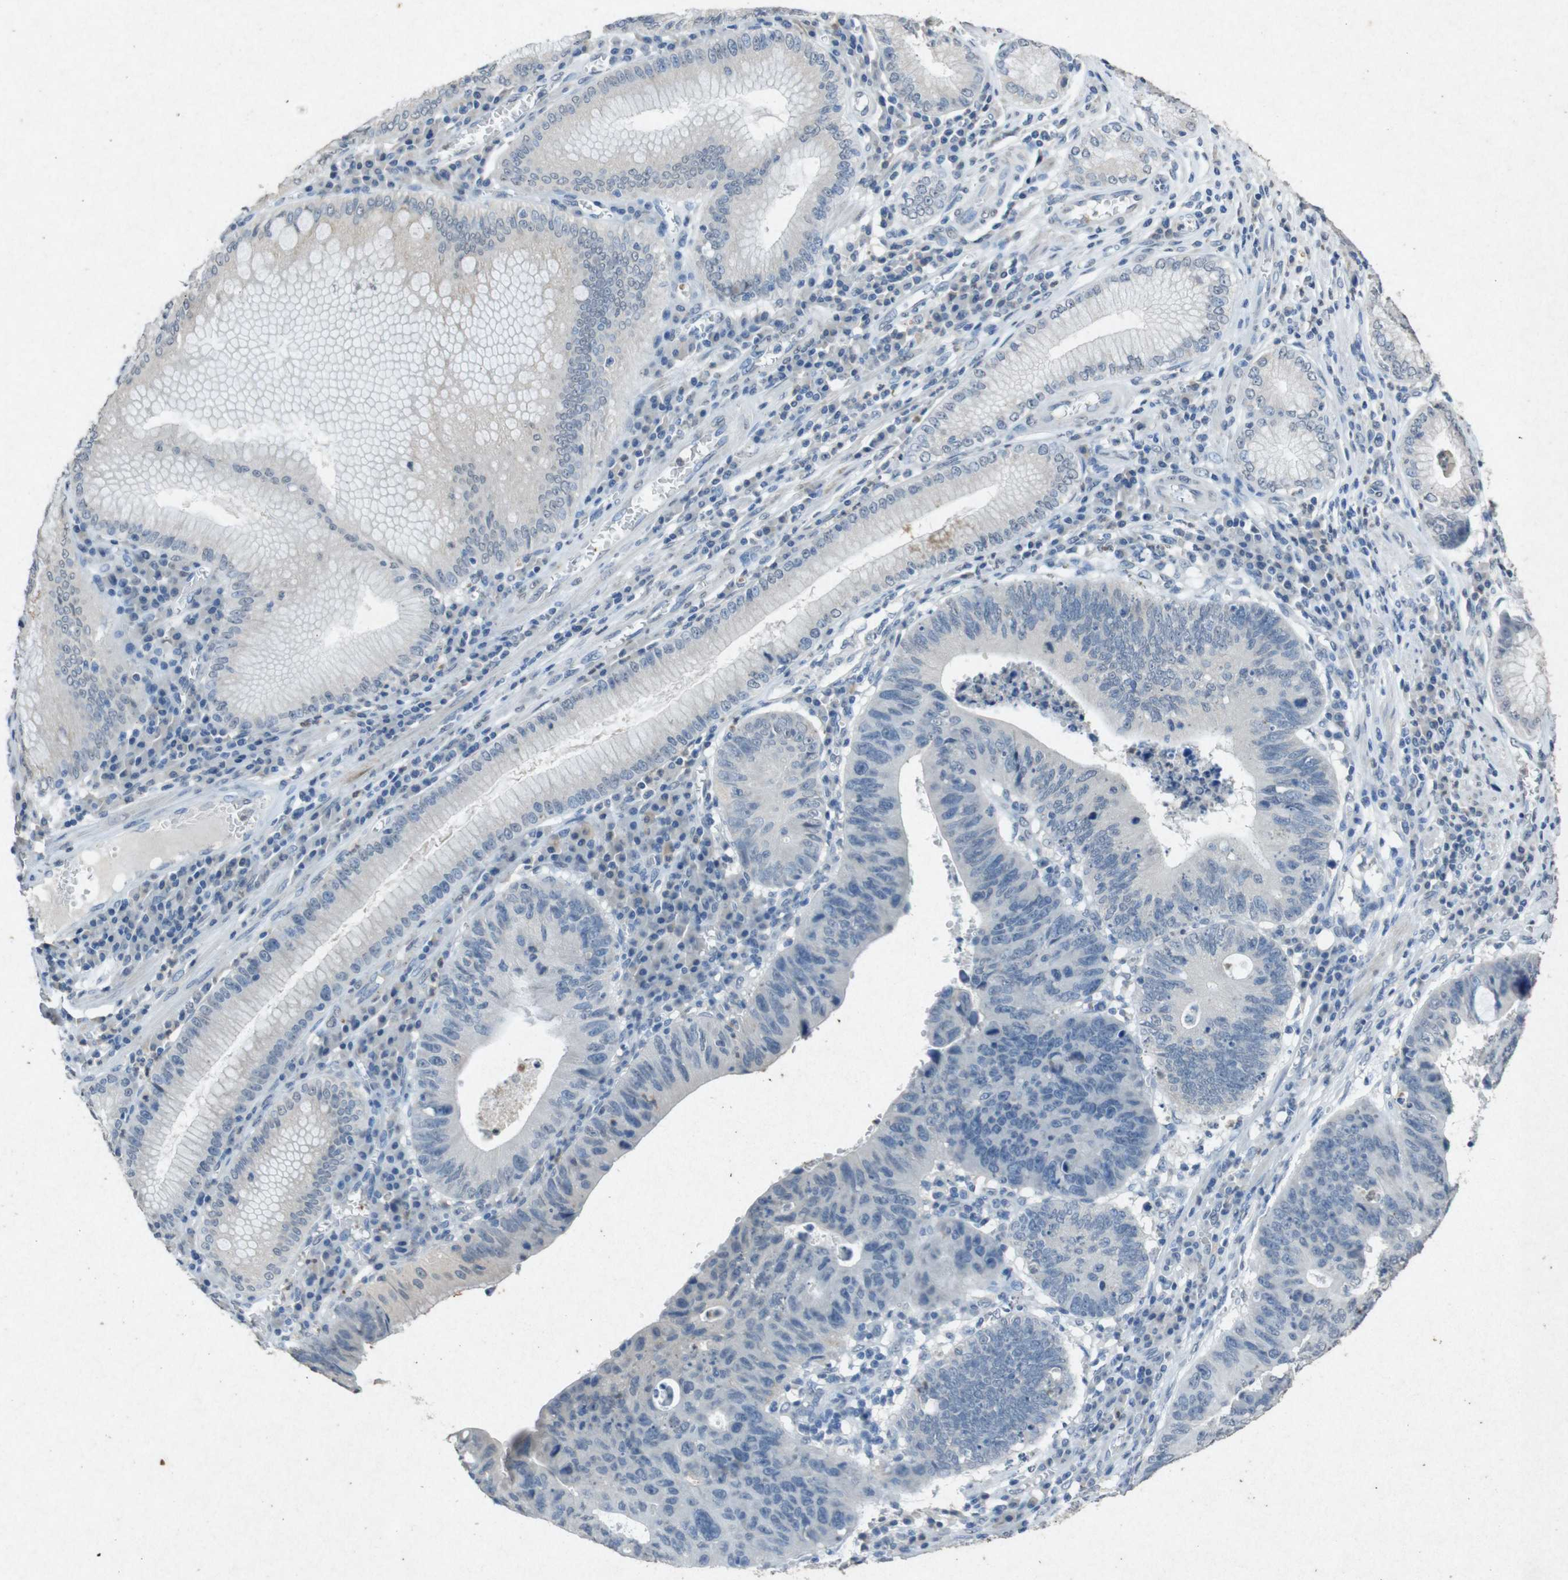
{"staining": {"intensity": "negative", "quantity": "none", "location": "none"}, "tissue": "stomach cancer", "cell_type": "Tumor cells", "image_type": "cancer", "snomed": [{"axis": "morphology", "description": "Adenocarcinoma, NOS"}, {"axis": "topography", "description": "Stomach"}], "caption": "Tumor cells show no significant protein positivity in stomach cancer.", "gene": "STBD1", "patient": {"sex": "male", "age": 59}}